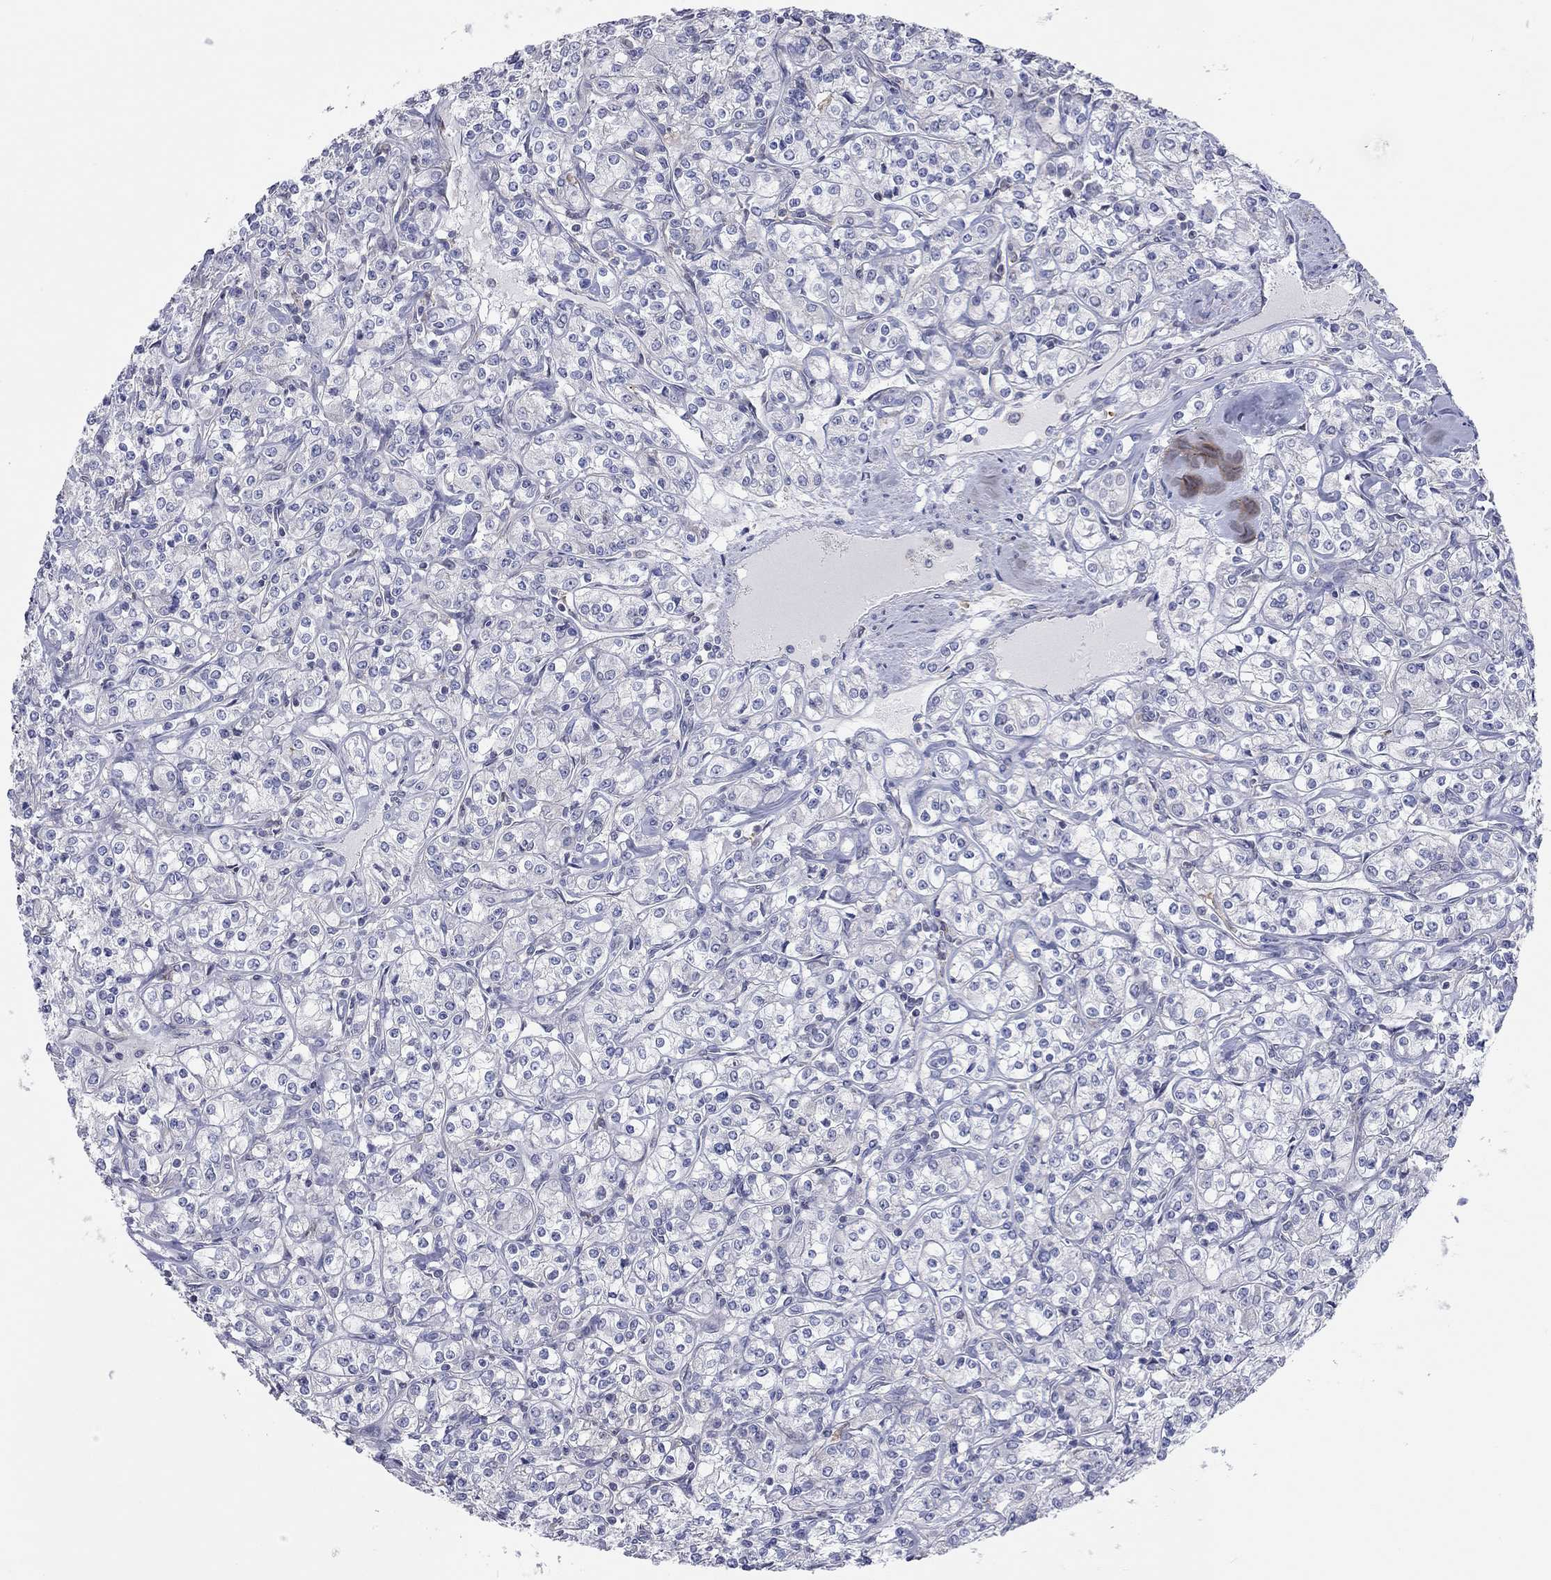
{"staining": {"intensity": "negative", "quantity": "none", "location": "none"}, "tissue": "renal cancer", "cell_type": "Tumor cells", "image_type": "cancer", "snomed": [{"axis": "morphology", "description": "Adenocarcinoma, NOS"}, {"axis": "topography", "description": "Kidney"}], "caption": "High power microscopy micrograph of an immunohistochemistry (IHC) image of renal cancer (adenocarcinoma), revealing no significant expression in tumor cells.", "gene": "PCDHGA10", "patient": {"sex": "male", "age": 77}}